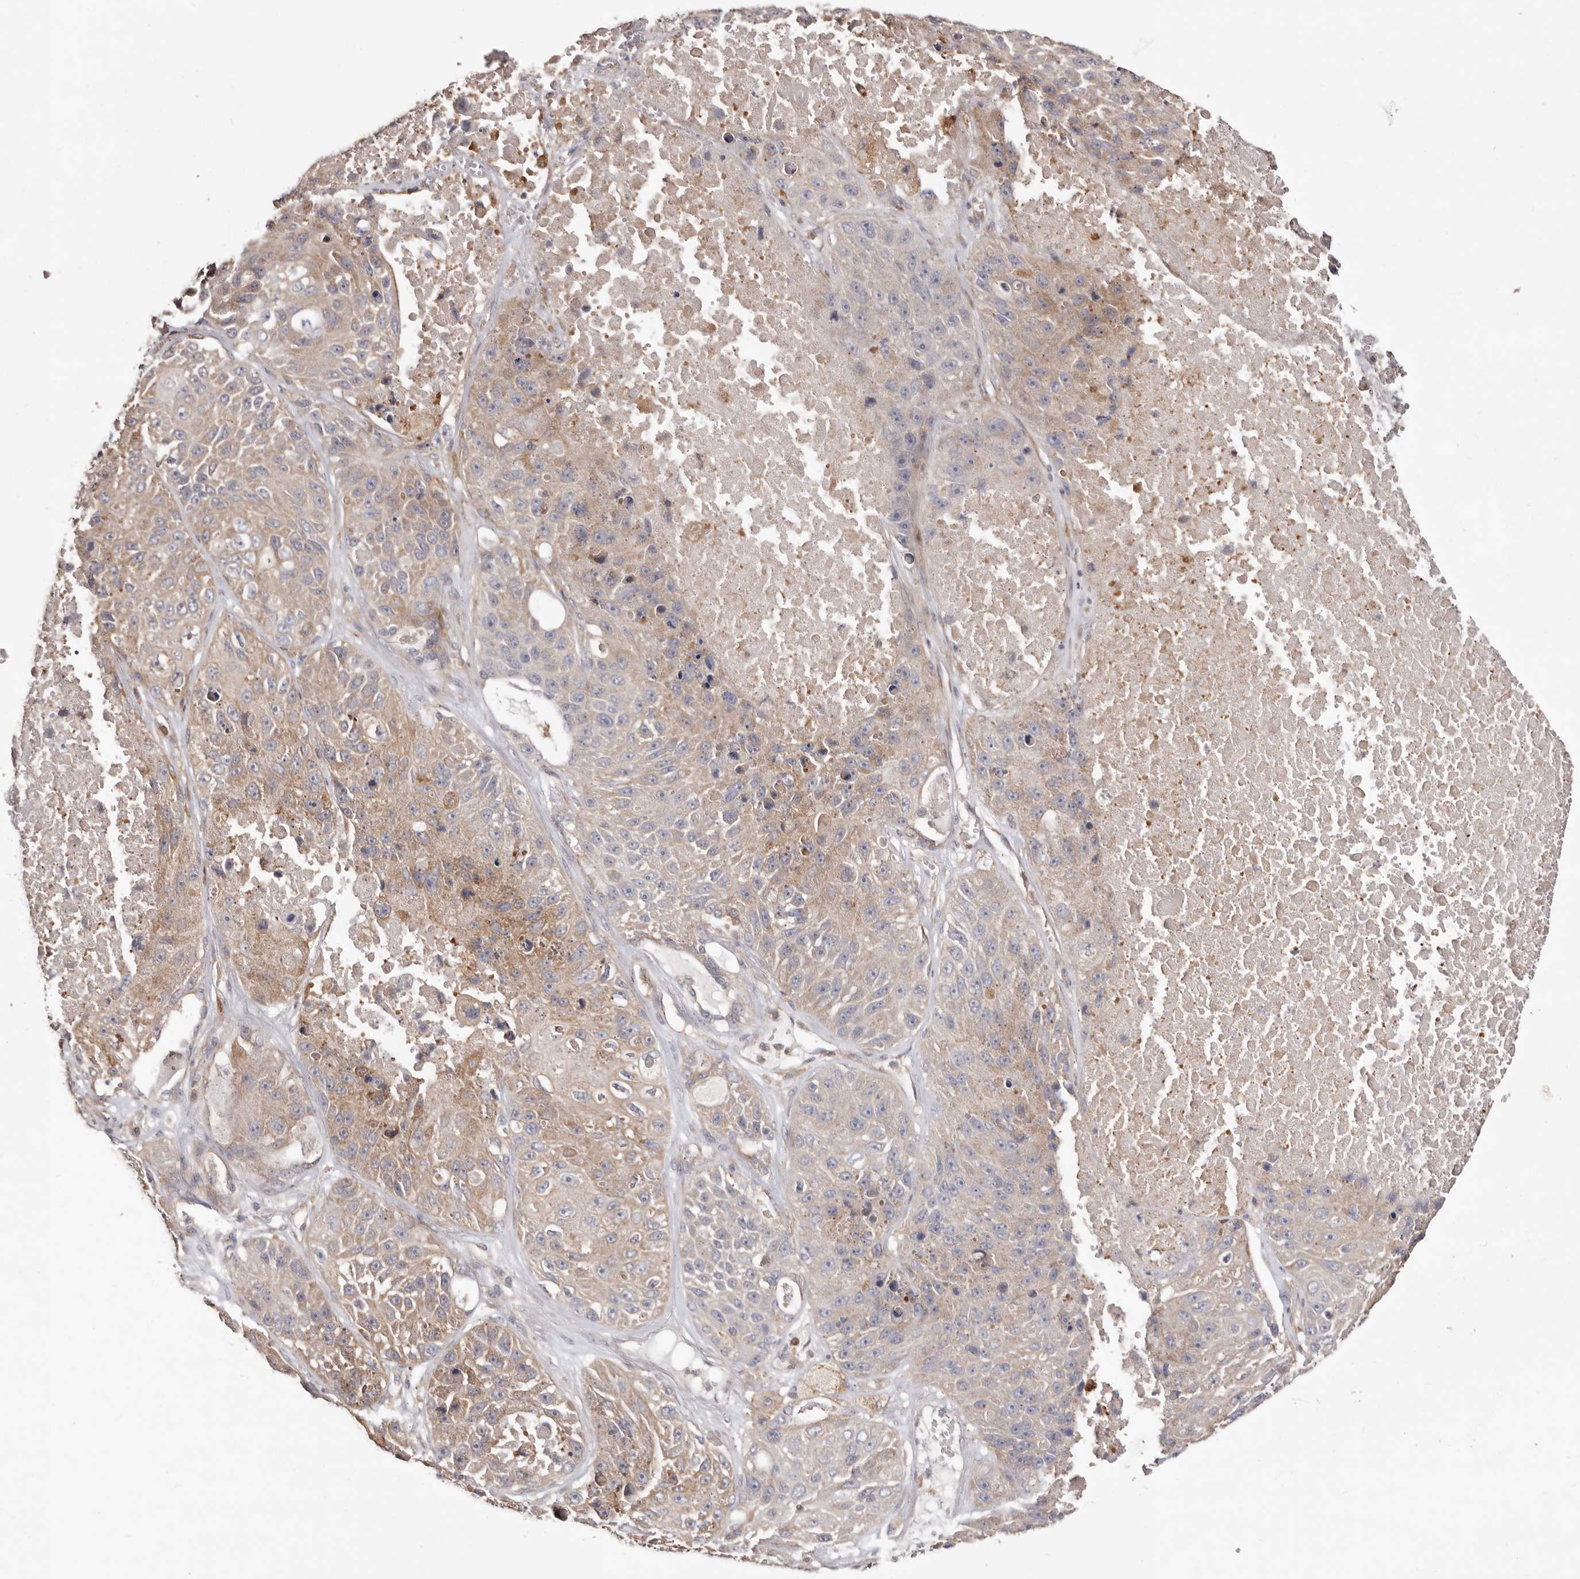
{"staining": {"intensity": "weak", "quantity": "25%-75%", "location": "cytoplasmic/membranous"}, "tissue": "lung cancer", "cell_type": "Tumor cells", "image_type": "cancer", "snomed": [{"axis": "morphology", "description": "Squamous cell carcinoma, NOS"}, {"axis": "topography", "description": "Lung"}], "caption": "This image displays lung cancer stained with IHC to label a protein in brown. The cytoplasmic/membranous of tumor cells show weak positivity for the protein. Nuclei are counter-stained blue.", "gene": "LRRC25", "patient": {"sex": "male", "age": 61}}